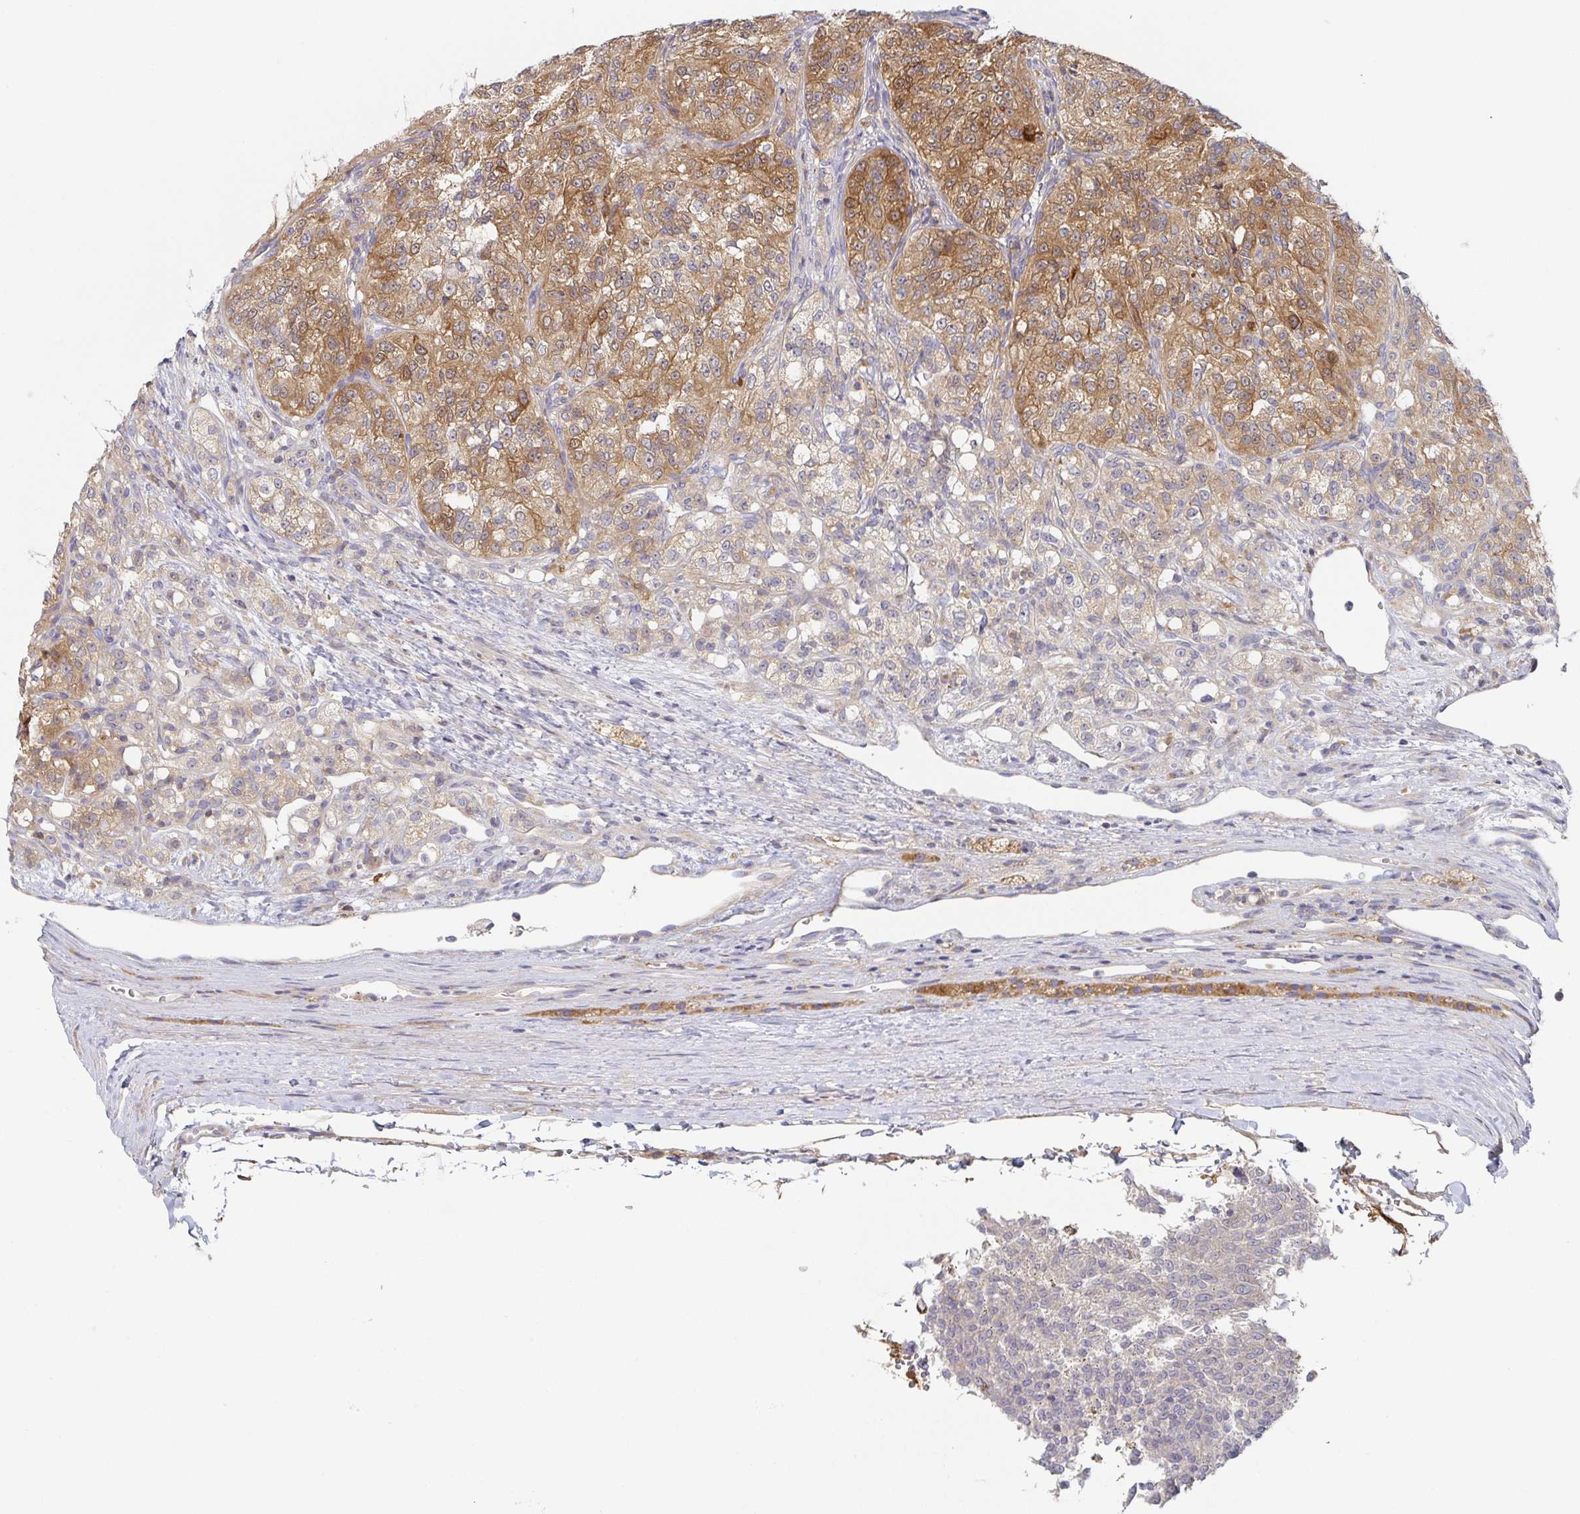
{"staining": {"intensity": "moderate", "quantity": "25%-75%", "location": "cytoplasmic/membranous"}, "tissue": "renal cancer", "cell_type": "Tumor cells", "image_type": "cancer", "snomed": [{"axis": "morphology", "description": "Adenocarcinoma, NOS"}, {"axis": "topography", "description": "Kidney"}], "caption": "Renal adenocarcinoma stained with DAB (3,3'-diaminobenzidine) immunohistochemistry displays medium levels of moderate cytoplasmic/membranous expression in approximately 25%-75% of tumor cells. Using DAB (3,3'-diaminobenzidine) (brown) and hematoxylin (blue) stains, captured at high magnification using brightfield microscopy.", "gene": "TUFT1", "patient": {"sex": "female", "age": 63}}